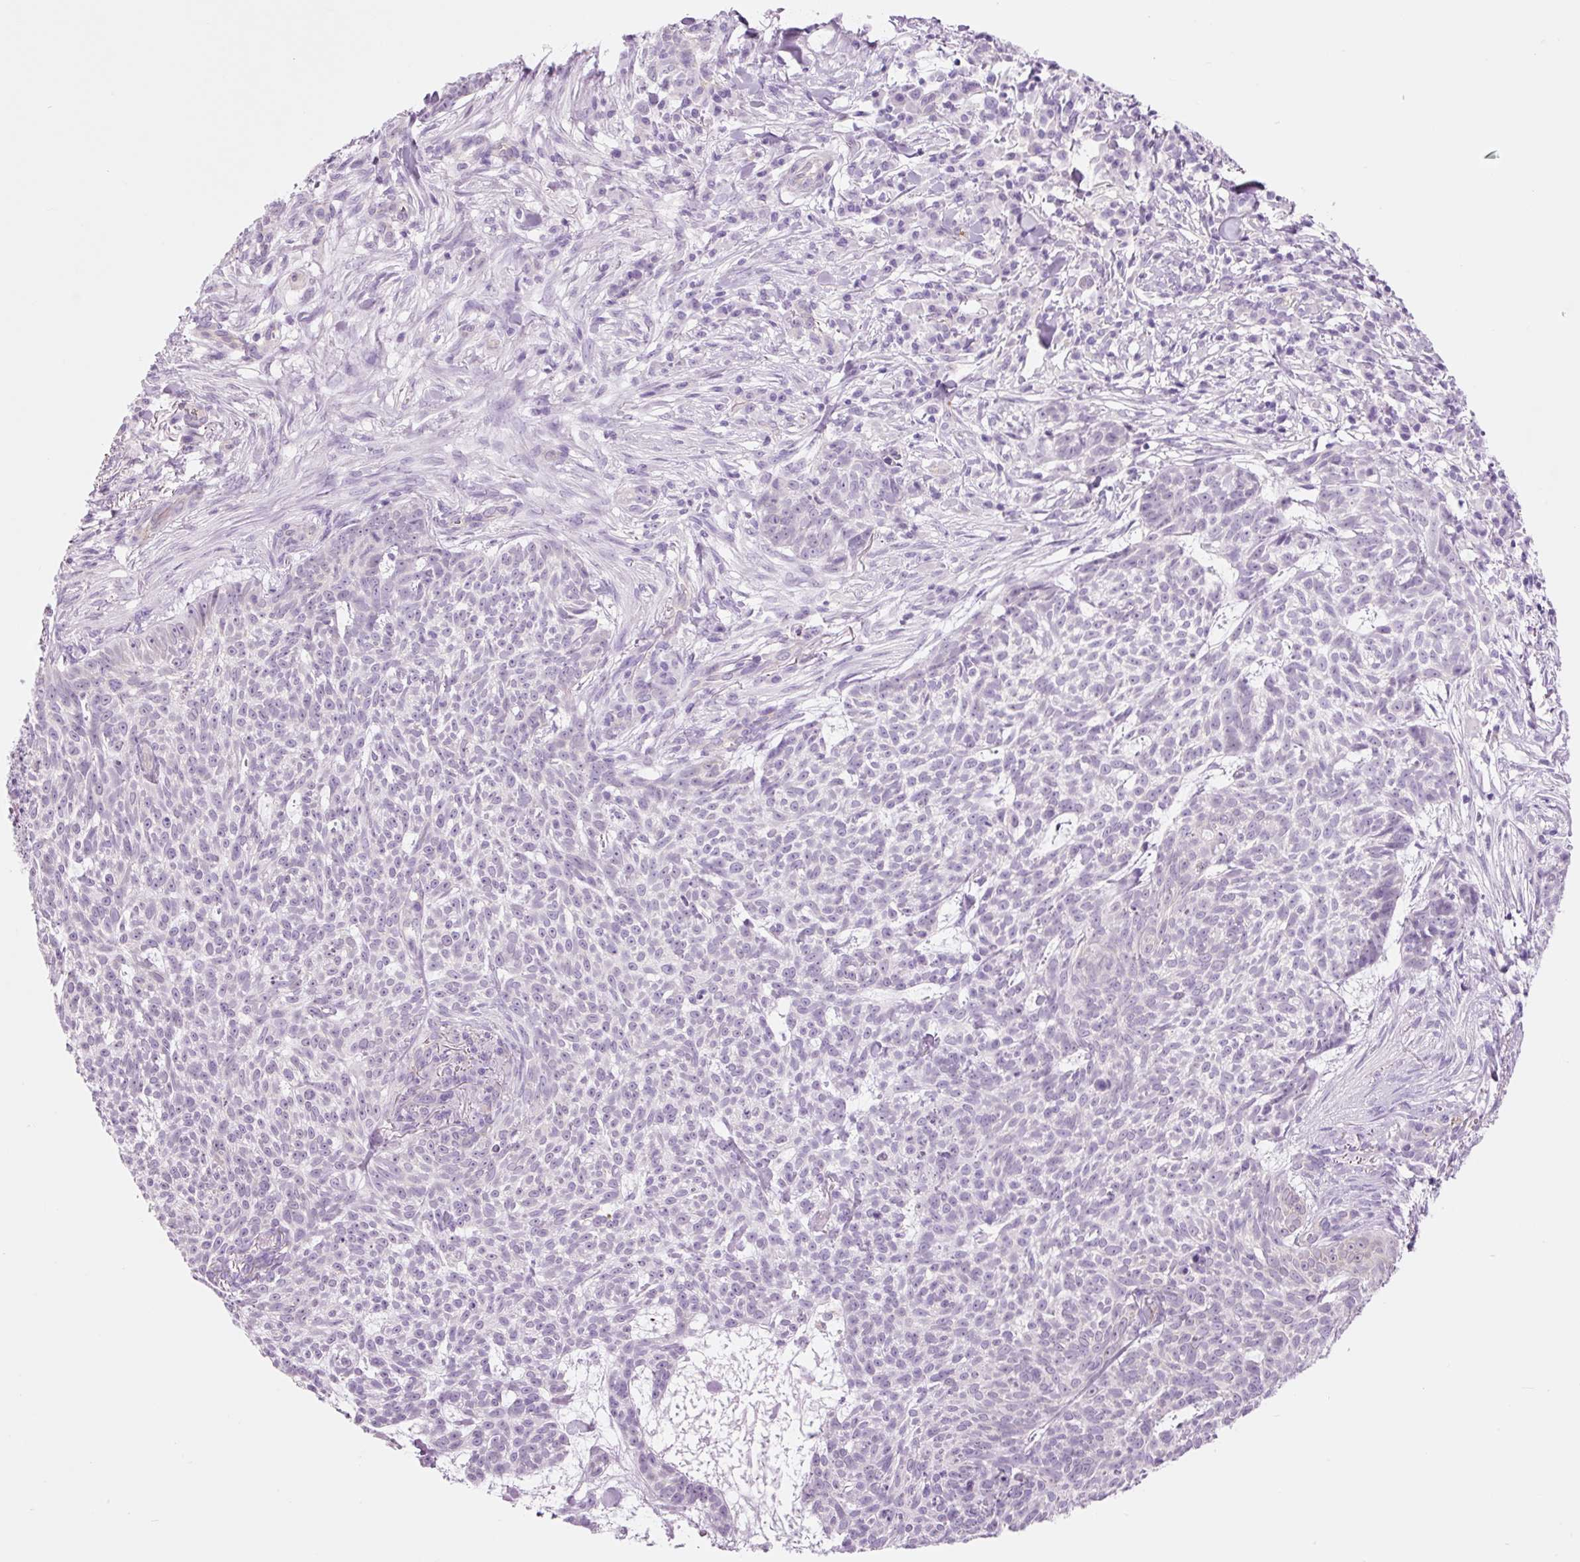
{"staining": {"intensity": "negative", "quantity": "none", "location": "none"}, "tissue": "skin cancer", "cell_type": "Tumor cells", "image_type": "cancer", "snomed": [{"axis": "morphology", "description": "Basal cell carcinoma"}, {"axis": "topography", "description": "Skin"}], "caption": "Immunohistochemistry of basal cell carcinoma (skin) exhibits no expression in tumor cells.", "gene": "HSPA4L", "patient": {"sex": "female", "age": 93}}